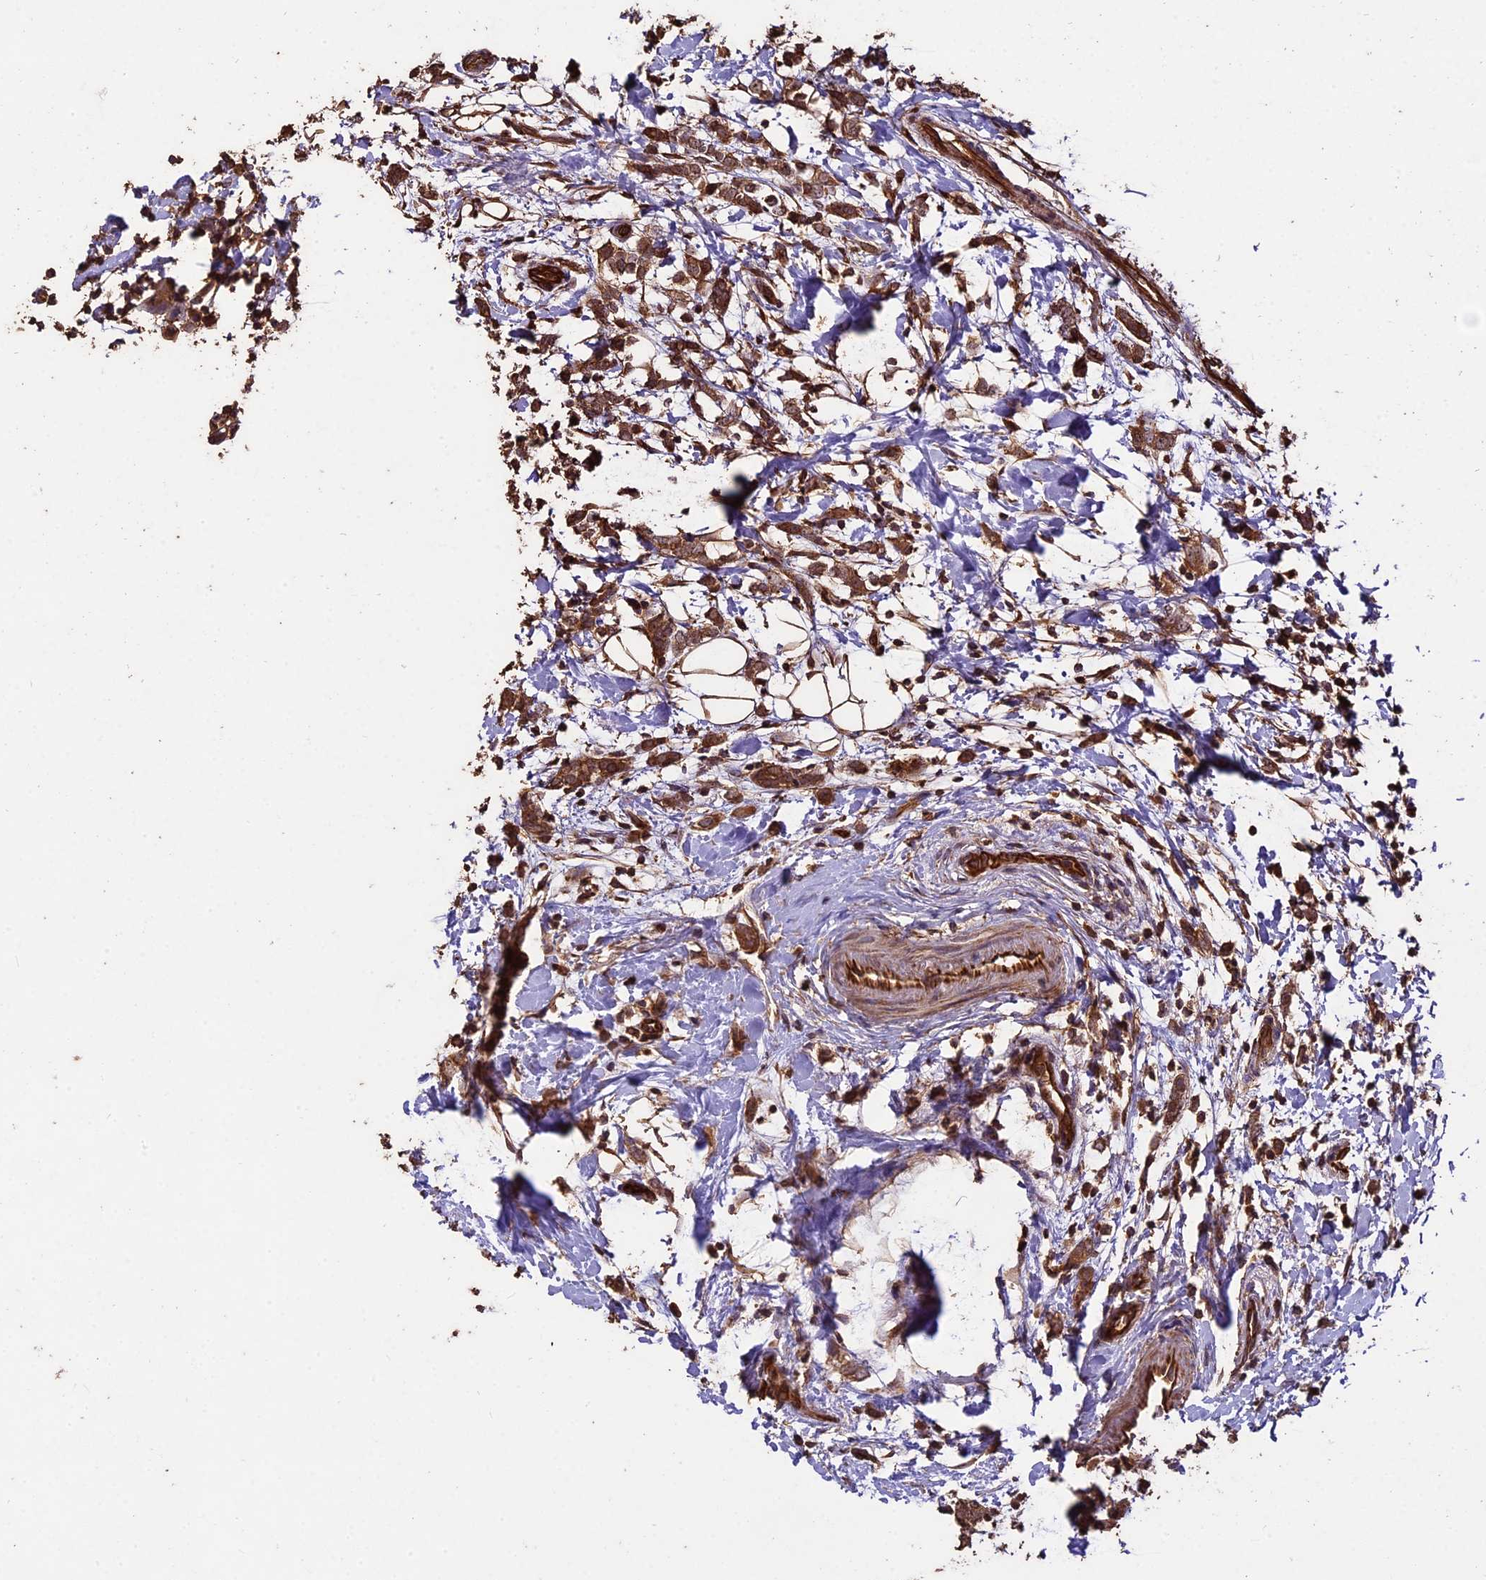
{"staining": {"intensity": "moderate", "quantity": ">75%", "location": "cytoplasmic/membranous"}, "tissue": "breast cancer", "cell_type": "Tumor cells", "image_type": "cancer", "snomed": [{"axis": "morphology", "description": "Normal tissue, NOS"}, {"axis": "morphology", "description": "Lobular carcinoma"}, {"axis": "topography", "description": "Breast"}], "caption": "IHC of human breast cancer (lobular carcinoma) displays medium levels of moderate cytoplasmic/membranous positivity in approximately >75% of tumor cells.", "gene": "TTLL10", "patient": {"sex": "female", "age": 47}}